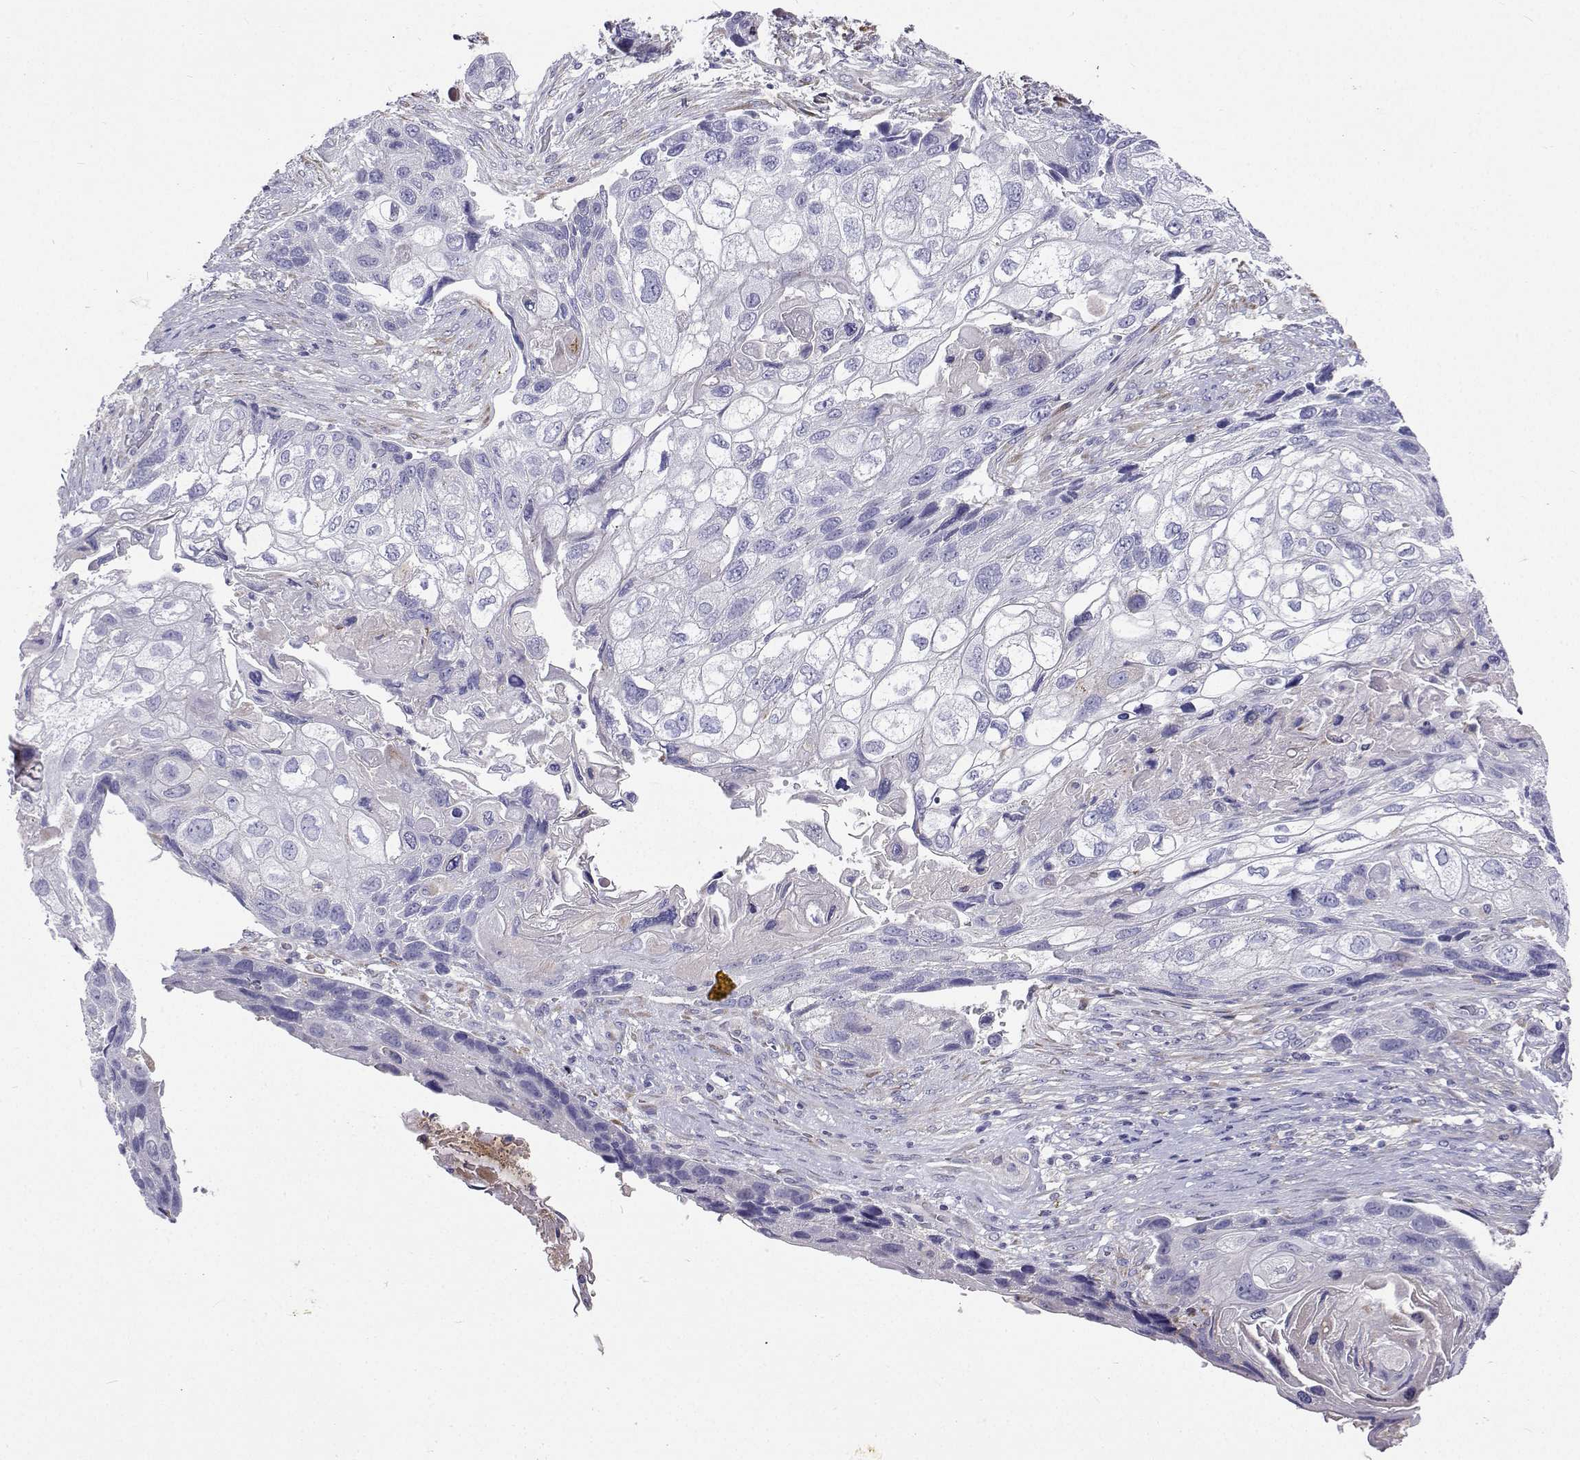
{"staining": {"intensity": "negative", "quantity": "none", "location": "none"}, "tissue": "lung cancer", "cell_type": "Tumor cells", "image_type": "cancer", "snomed": [{"axis": "morphology", "description": "Squamous cell carcinoma, NOS"}, {"axis": "topography", "description": "Lung"}], "caption": "Lung squamous cell carcinoma was stained to show a protein in brown. There is no significant positivity in tumor cells.", "gene": "LHFPL7", "patient": {"sex": "male", "age": 69}}